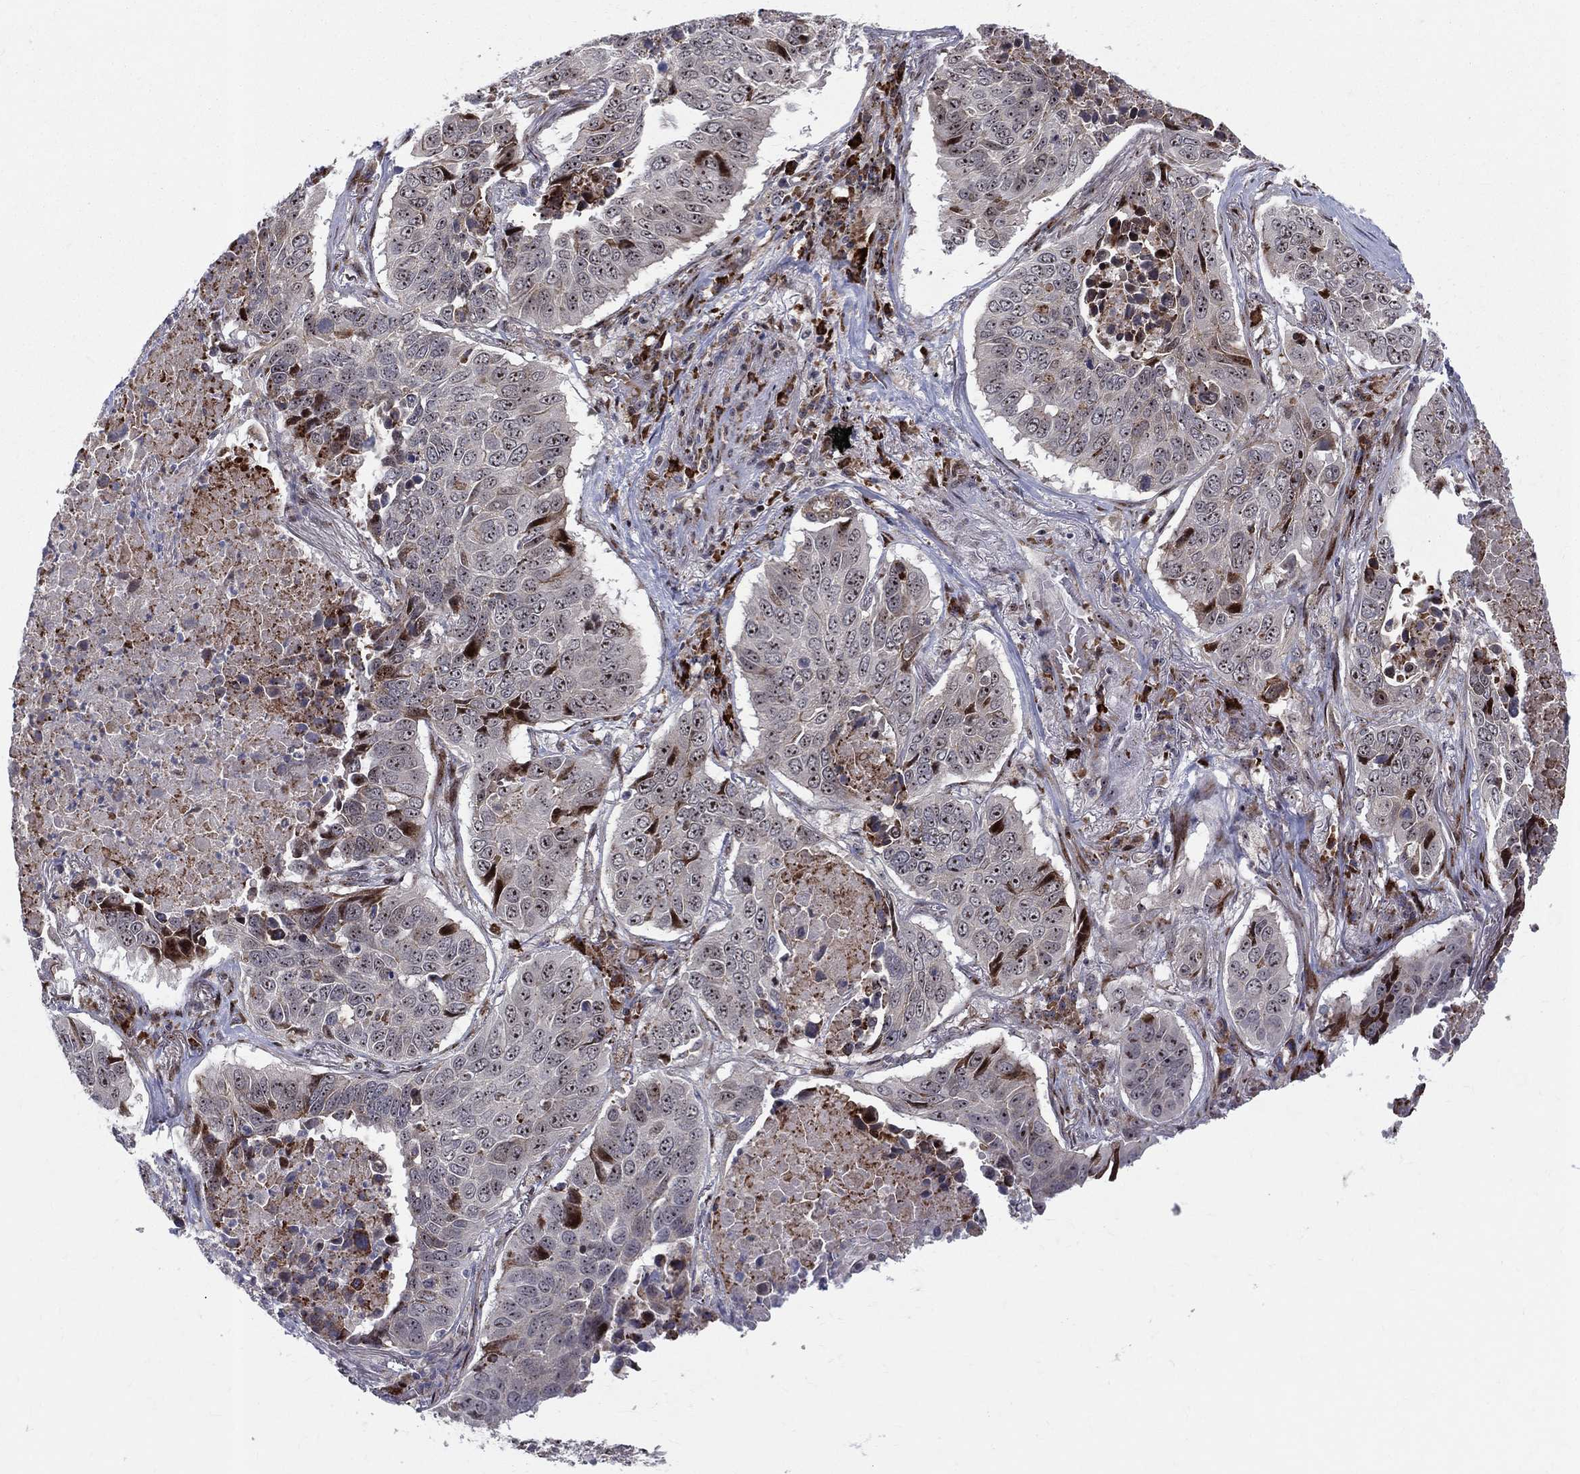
{"staining": {"intensity": "moderate", "quantity": "25%-75%", "location": "cytoplasmic/membranous"}, "tissue": "lung cancer", "cell_type": "Tumor cells", "image_type": "cancer", "snomed": [{"axis": "morphology", "description": "Normal tissue, NOS"}, {"axis": "morphology", "description": "Squamous cell carcinoma, NOS"}, {"axis": "topography", "description": "Bronchus"}, {"axis": "topography", "description": "Lung"}], "caption": "Moderate cytoplasmic/membranous positivity for a protein is seen in about 25%-75% of tumor cells of lung squamous cell carcinoma using immunohistochemistry (IHC).", "gene": "VHL", "patient": {"sex": "male", "age": 64}}